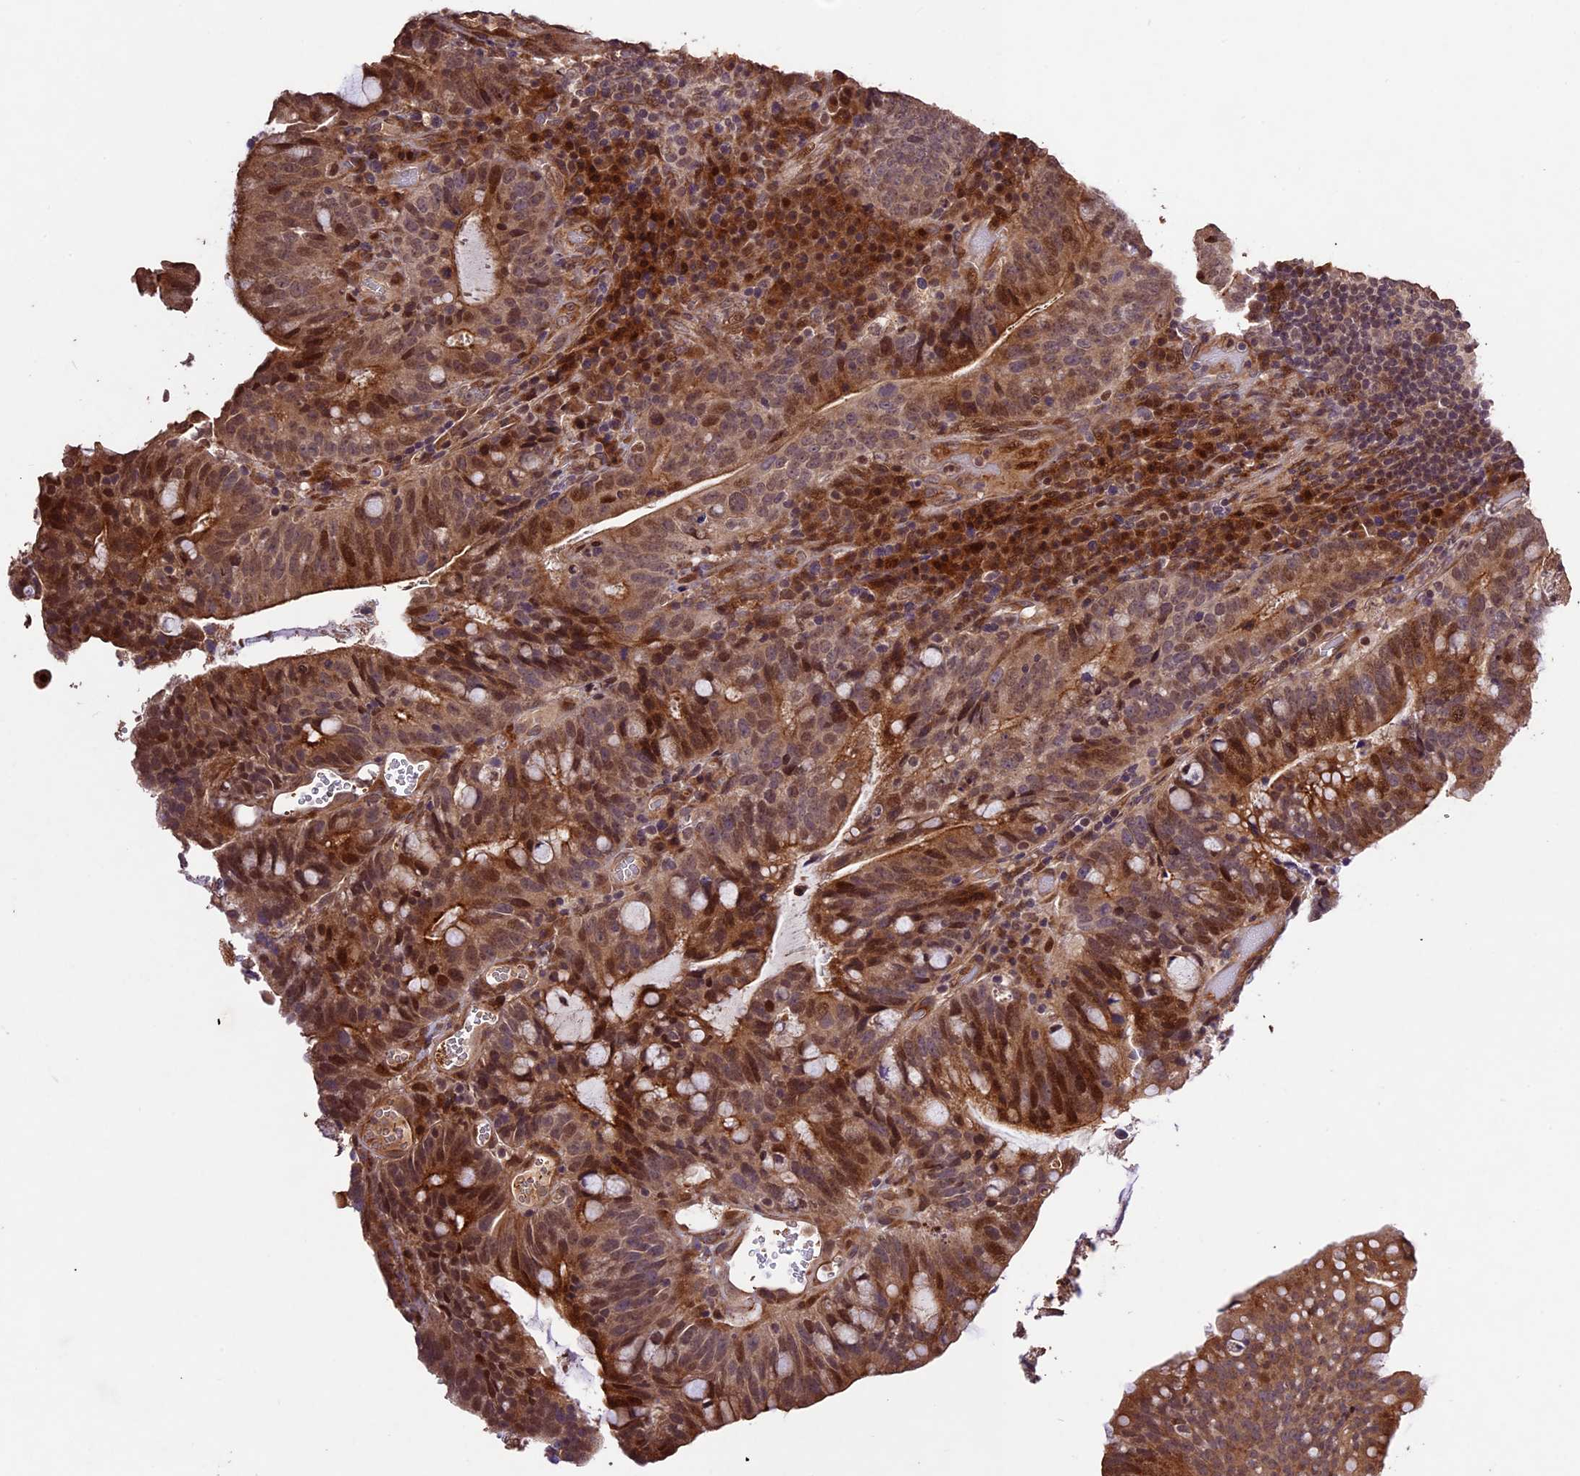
{"staining": {"intensity": "moderate", "quantity": ">75%", "location": "cytoplasmic/membranous,nuclear"}, "tissue": "colorectal cancer", "cell_type": "Tumor cells", "image_type": "cancer", "snomed": [{"axis": "morphology", "description": "Adenocarcinoma, NOS"}, {"axis": "topography", "description": "Colon"}], "caption": "Immunohistochemical staining of human colorectal adenocarcinoma reveals medium levels of moderate cytoplasmic/membranous and nuclear positivity in approximately >75% of tumor cells.", "gene": "CDKN2AIP", "patient": {"sex": "female", "age": 66}}